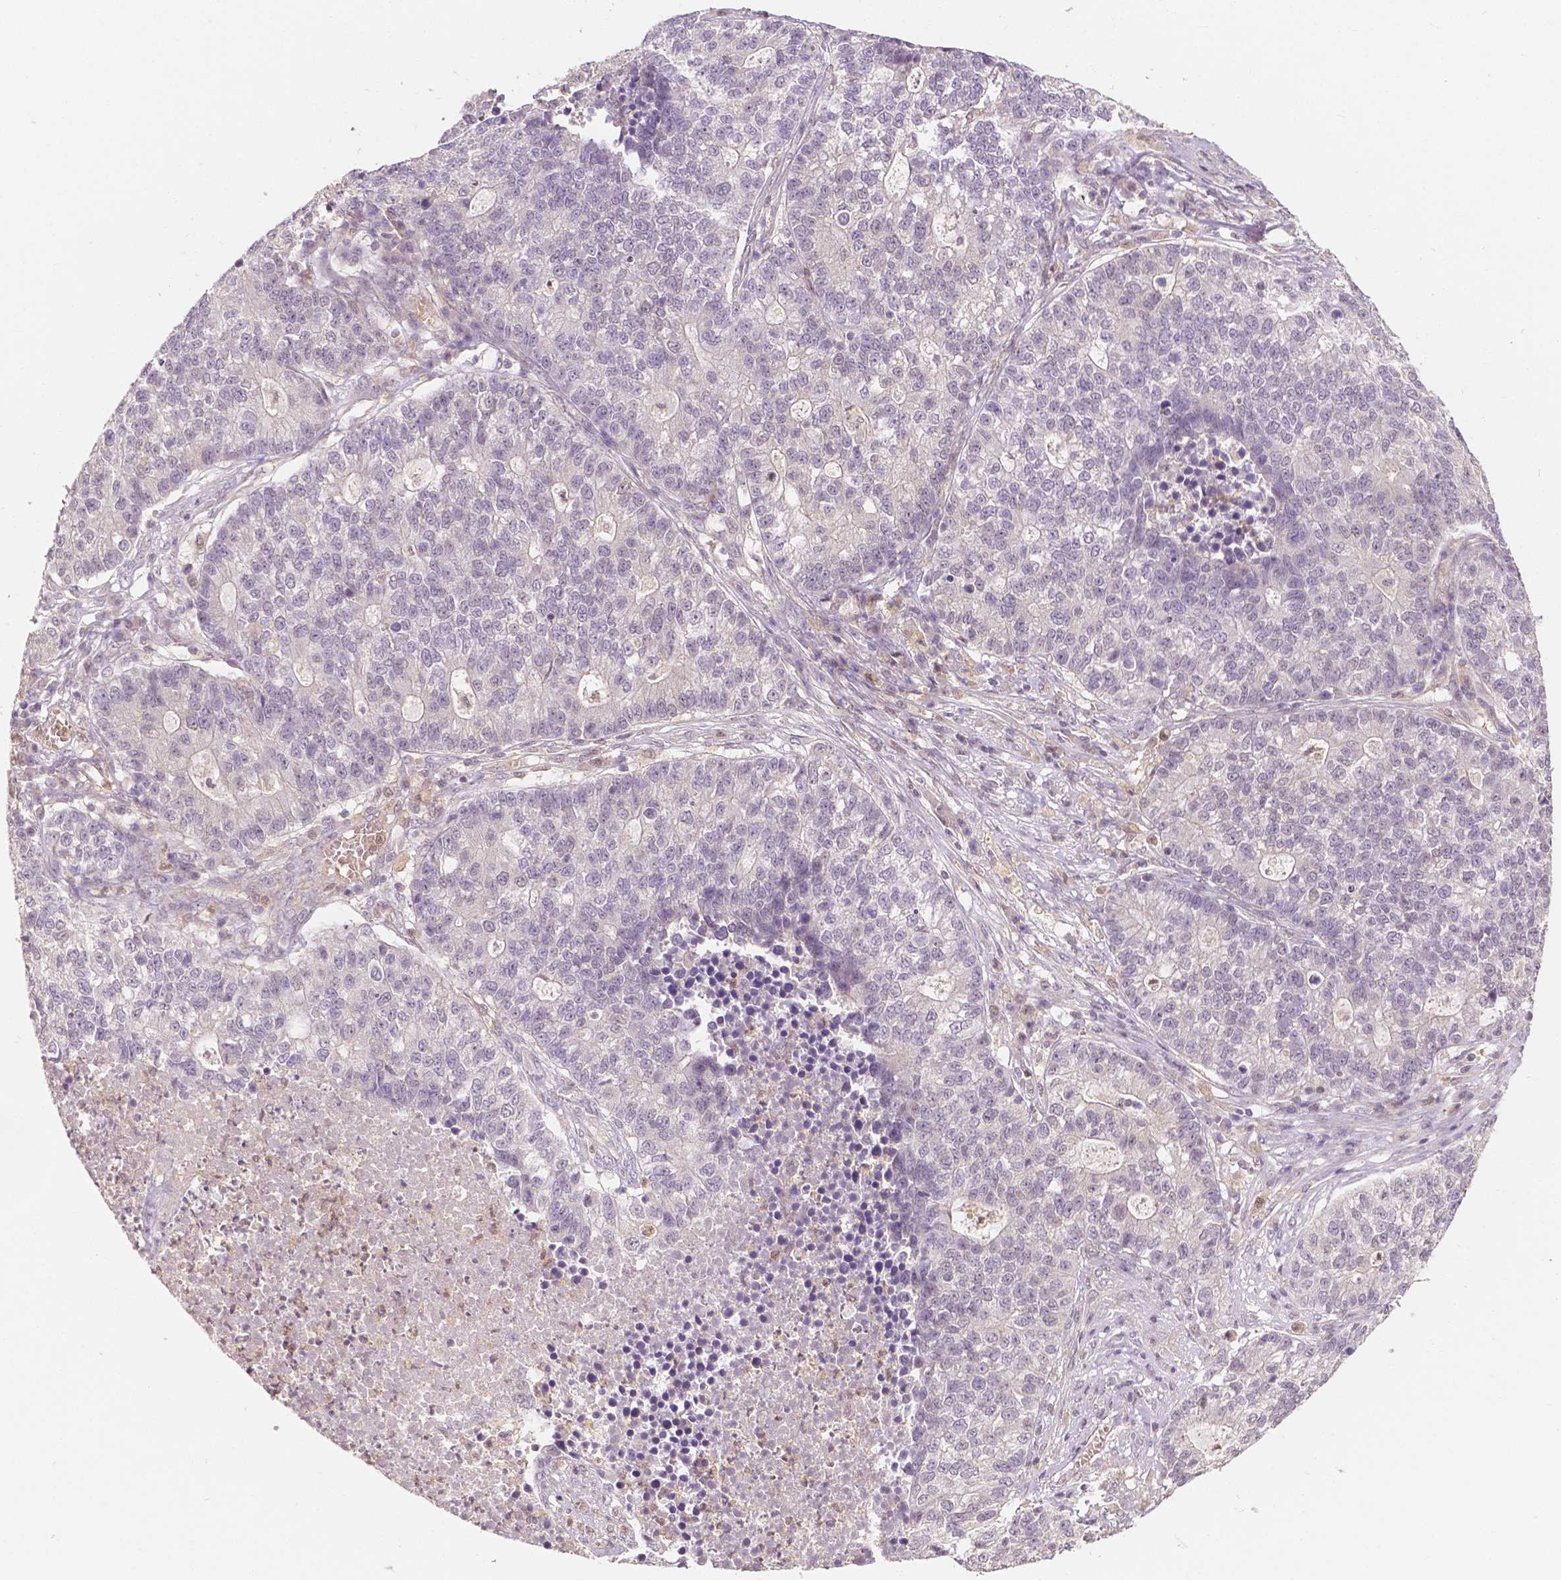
{"staining": {"intensity": "negative", "quantity": "none", "location": "none"}, "tissue": "lung cancer", "cell_type": "Tumor cells", "image_type": "cancer", "snomed": [{"axis": "morphology", "description": "Adenocarcinoma, NOS"}, {"axis": "topography", "description": "Lung"}], "caption": "Immunohistochemistry image of neoplastic tissue: human lung cancer (adenocarcinoma) stained with DAB shows no significant protein positivity in tumor cells.", "gene": "NAPRT", "patient": {"sex": "male", "age": 57}}